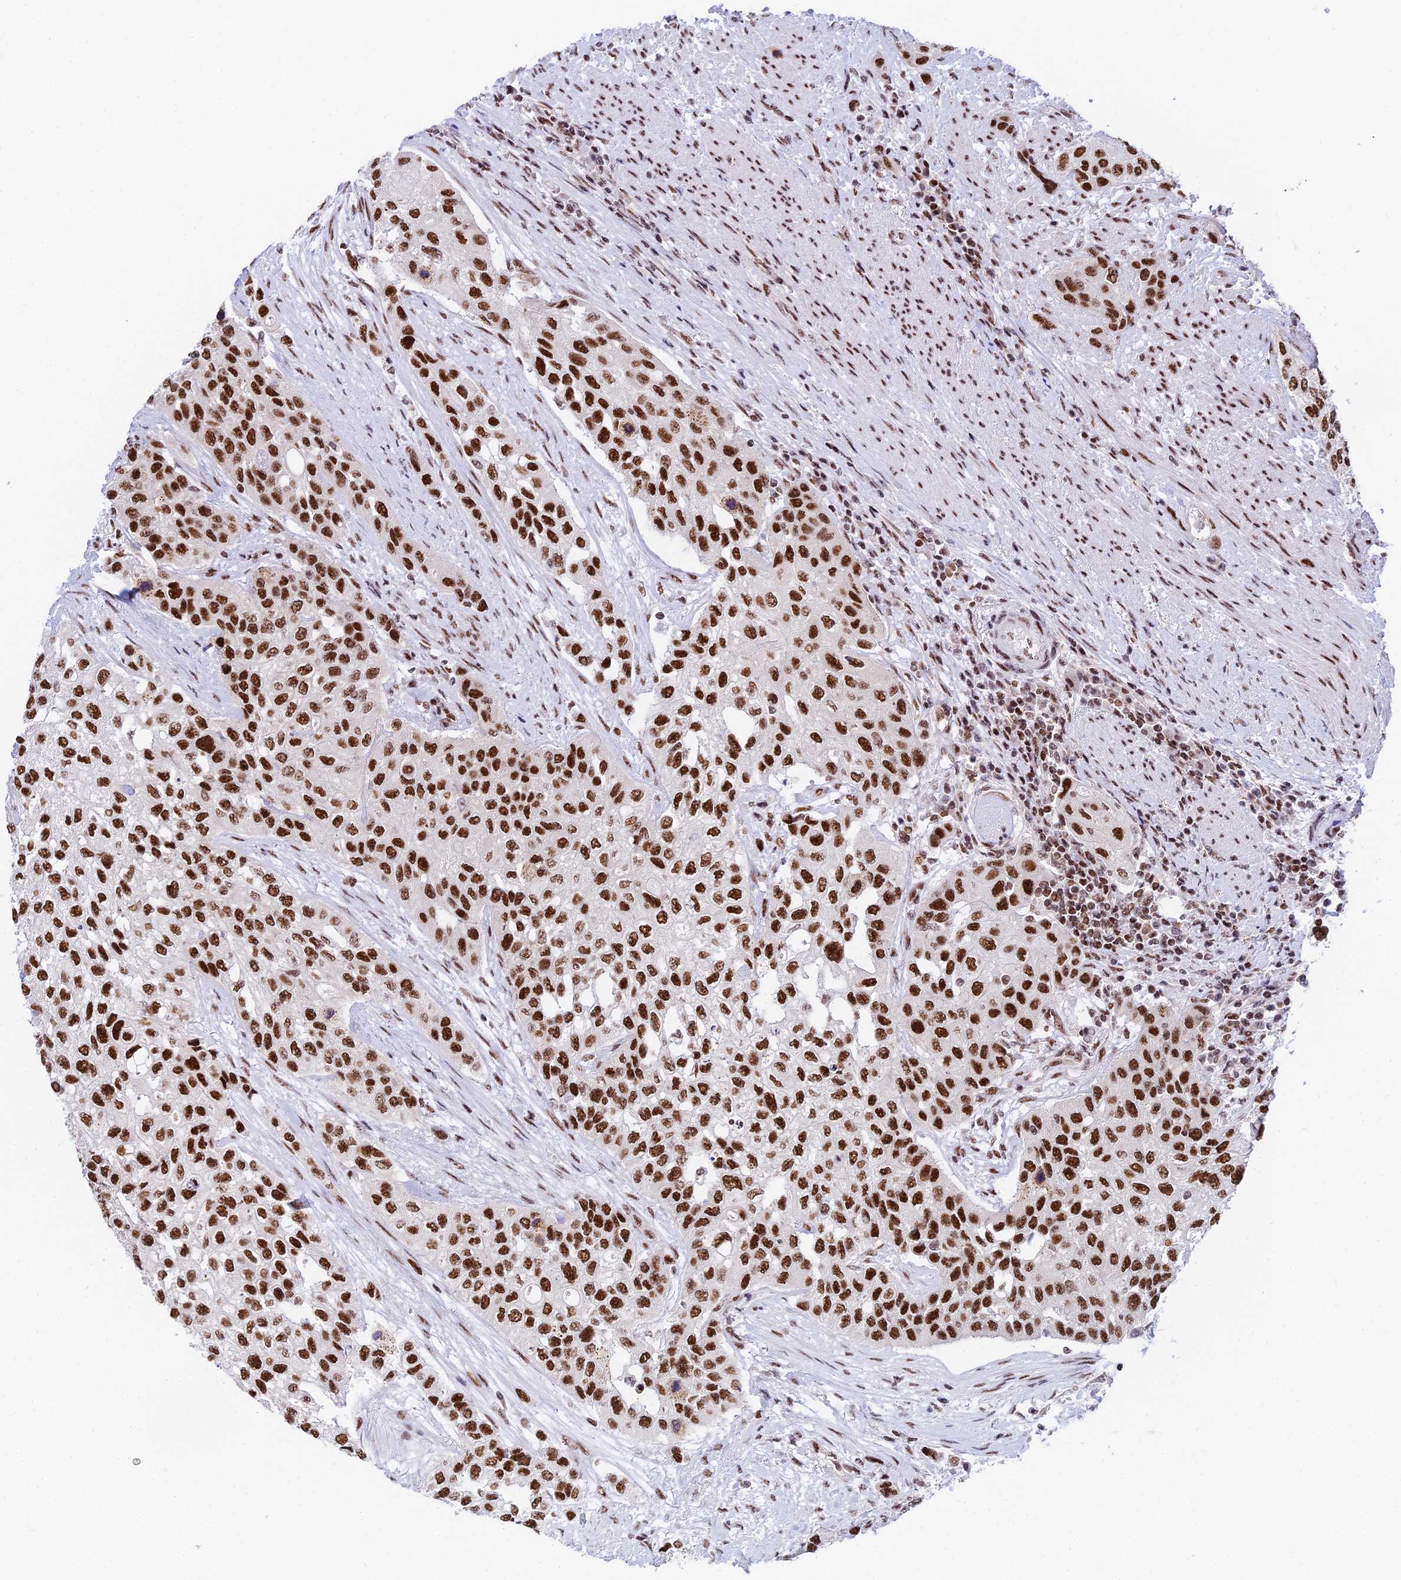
{"staining": {"intensity": "strong", "quantity": ">75%", "location": "nuclear"}, "tissue": "urothelial cancer", "cell_type": "Tumor cells", "image_type": "cancer", "snomed": [{"axis": "morphology", "description": "Normal tissue, NOS"}, {"axis": "morphology", "description": "Urothelial carcinoma, High grade"}, {"axis": "topography", "description": "Vascular tissue"}, {"axis": "topography", "description": "Urinary bladder"}], "caption": "There is high levels of strong nuclear staining in tumor cells of urothelial cancer, as demonstrated by immunohistochemical staining (brown color).", "gene": "USP22", "patient": {"sex": "female", "age": 56}}